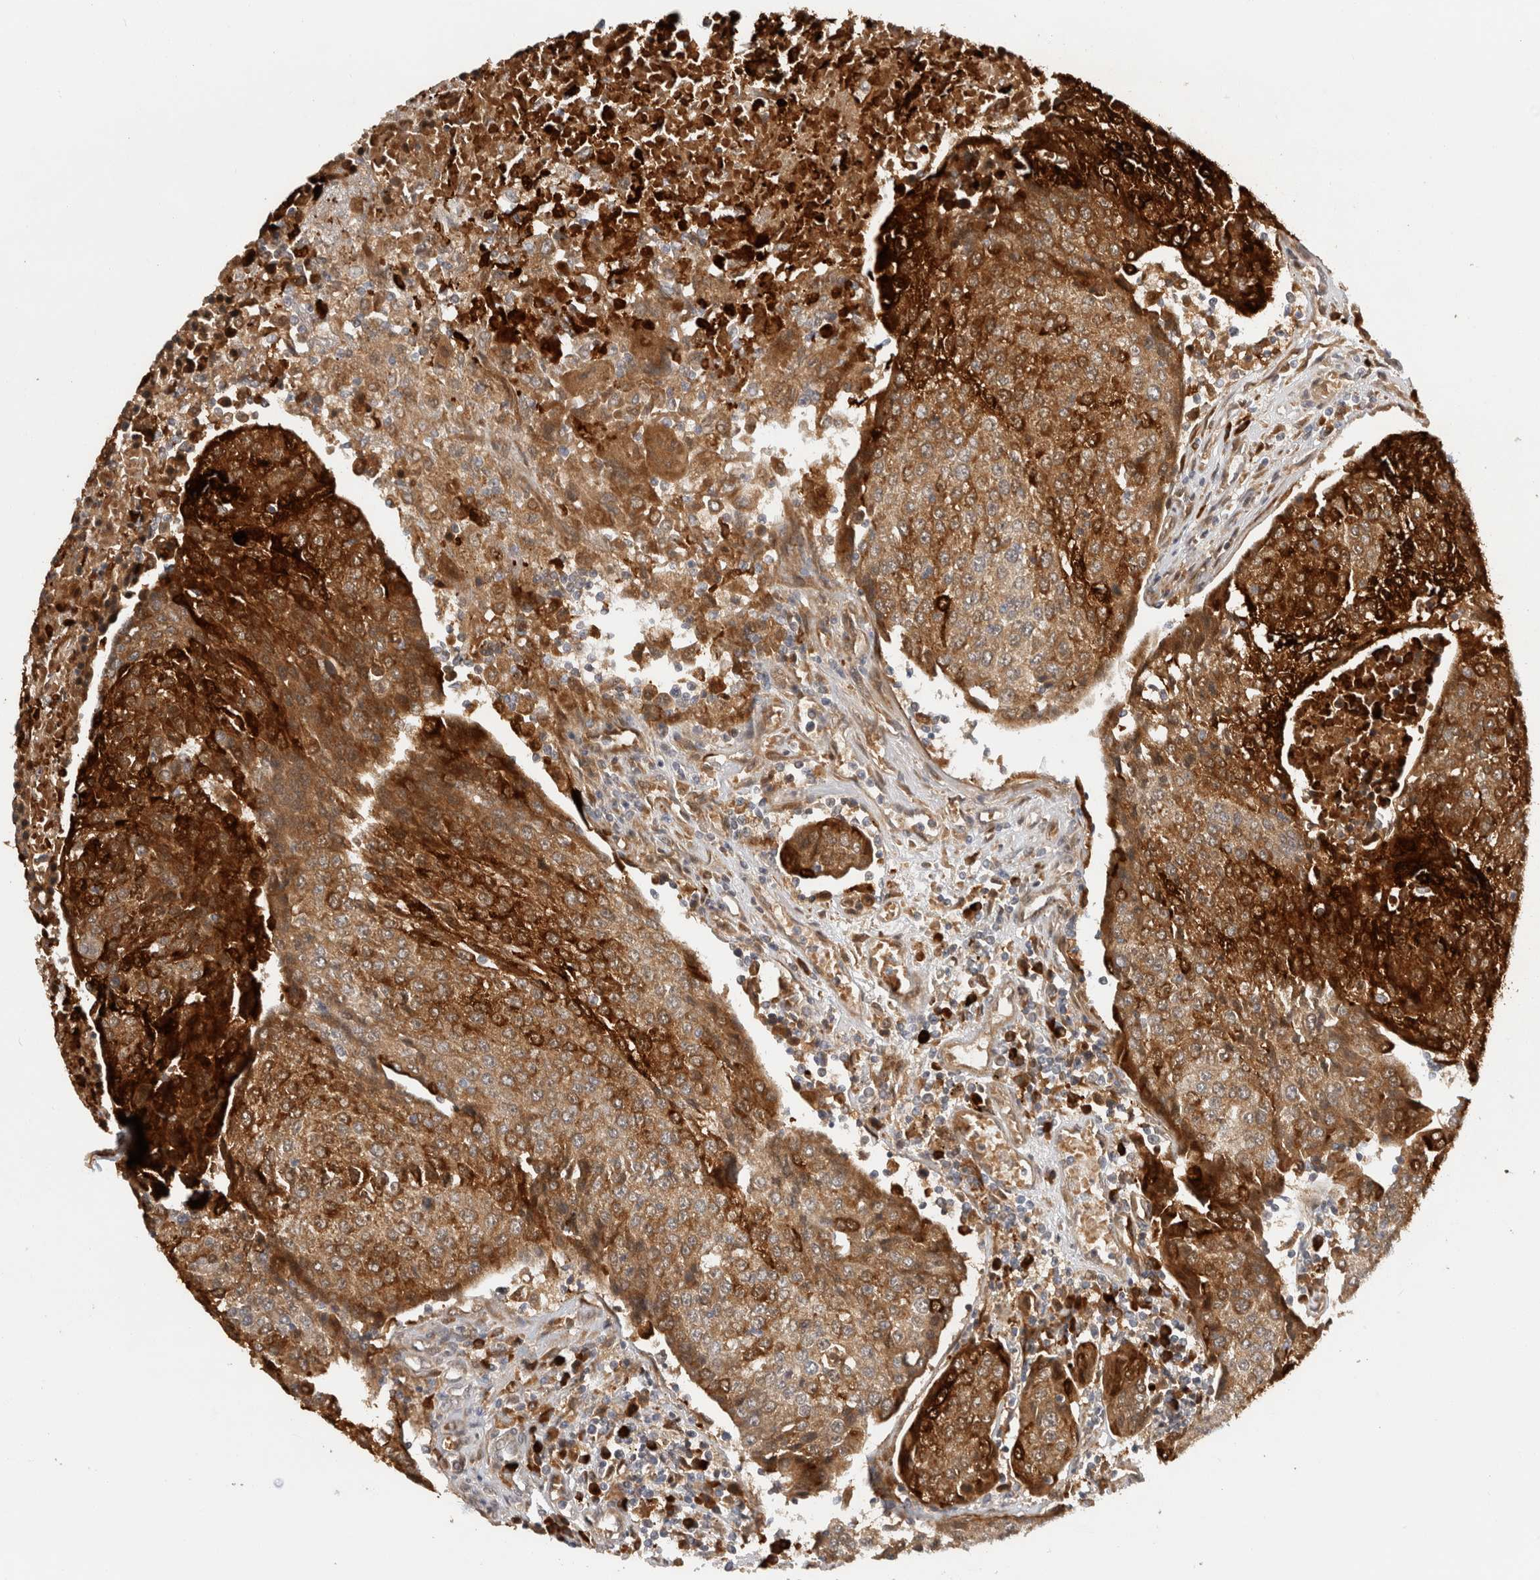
{"staining": {"intensity": "strong", "quantity": ">75%", "location": "cytoplasmic/membranous"}, "tissue": "urothelial cancer", "cell_type": "Tumor cells", "image_type": "cancer", "snomed": [{"axis": "morphology", "description": "Urothelial carcinoma, High grade"}, {"axis": "topography", "description": "Urinary bladder"}], "caption": "Immunohistochemistry (DAB) staining of urothelial cancer reveals strong cytoplasmic/membranous protein staining in approximately >75% of tumor cells. (DAB = brown stain, brightfield microscopy at high magnification).", "gene": "APOL2", "patient": {"sex": "female", "age": 85}}